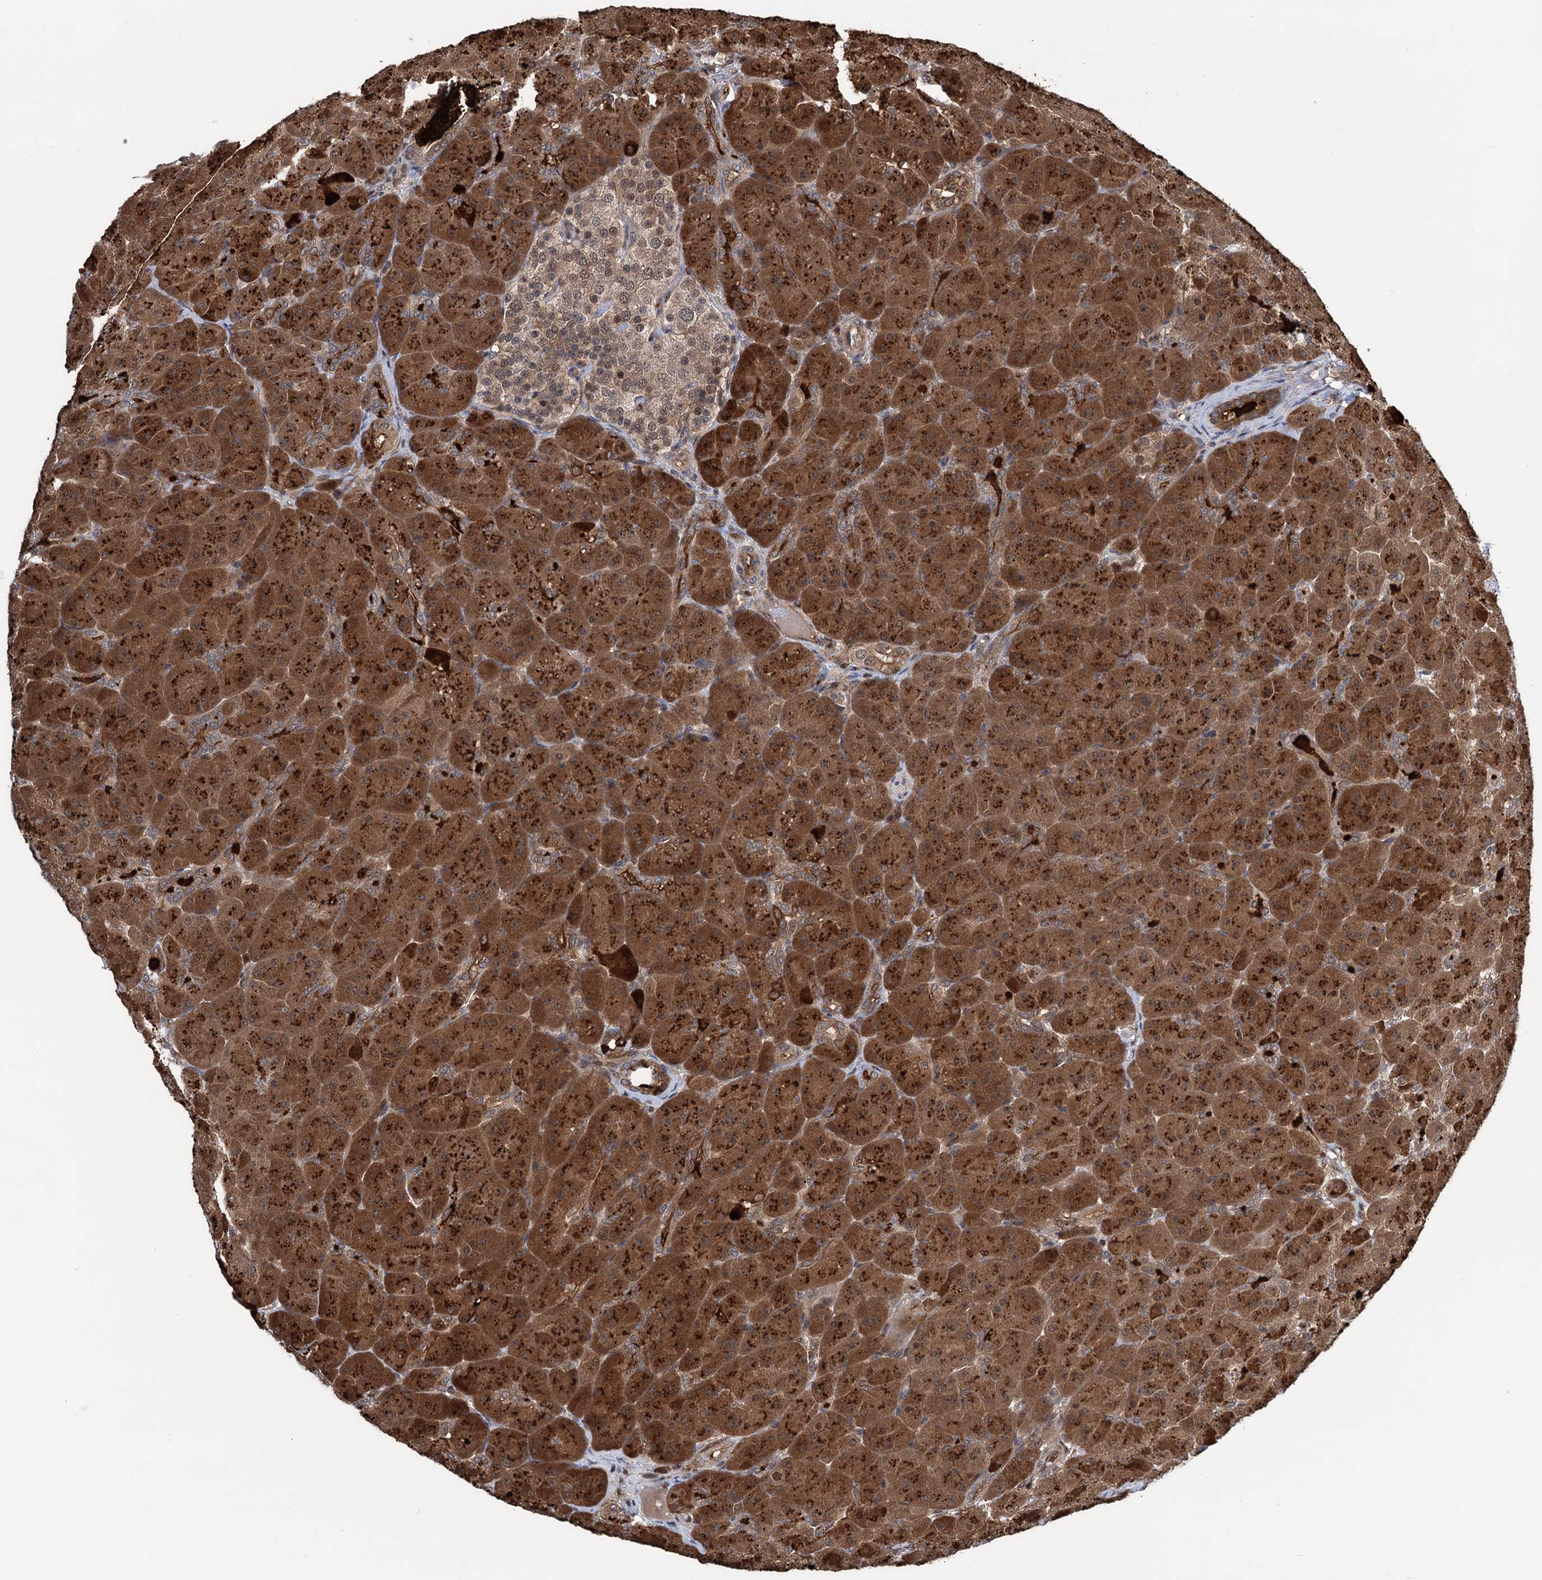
{"staining": {"intensity": "strong", "quantity": ">75%", "location": "cytoplasmic/membranous"}, "tissue": "pancreas", "cell_type": "Exocrine glandular cells", "image_type": "normal", "snomed": [{"axis": "morphology", "description": "Normal tissue, NOS"}, {"axis": "topography", "description": "Pancreas"}], "caption": "This is a micrograph of immunohistochemistry staining of benign pancreas, which shows strong expression in the cytoplasmic/membranous of exocrine glandular cells.", "gene": "GPBP1", "patient": {"sex": "male", "age": 66}}